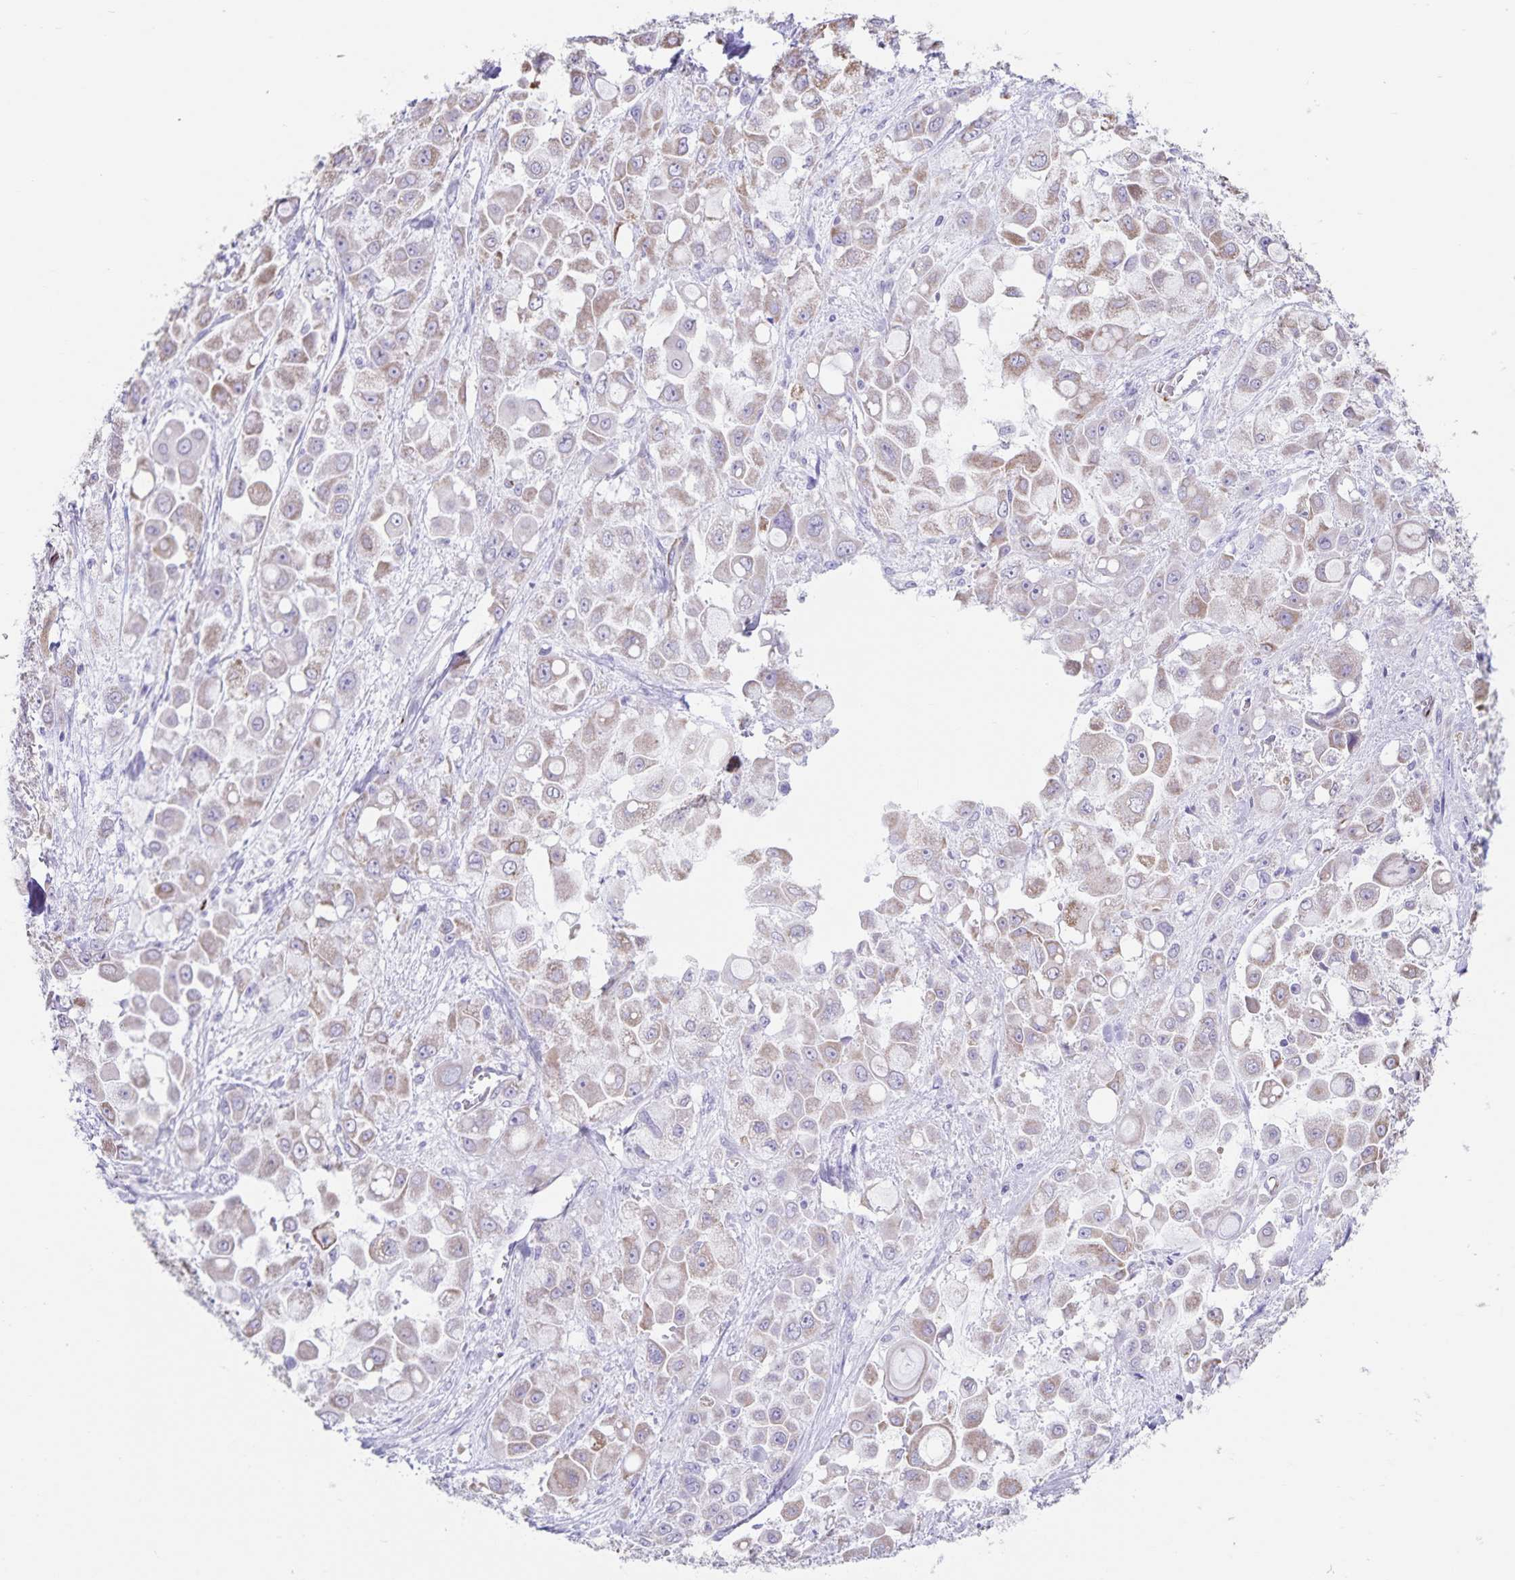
{"staining": {"intensity": "weak", "quantity": "25%-75%", "location": "cytoplasmic/membranous"}, "tissue": "stomach cancer", "cell_type": "Tumor cells", "image_type": "cancer", "snomed": [{"axis": "morphology", "description": "Adenocarcinoma, NOS"}, {"axis": "topography", "description": "Stomach"}], "caption": "Human stomach cancer (adenocarcinoma) stained for a protein (brown) demonstrates weak cytoplasmic/membranous positive staining in about 25%-75% of tumor cells.", "gene": "SYNM", "patient": {"sex": "female", "age": 76}}